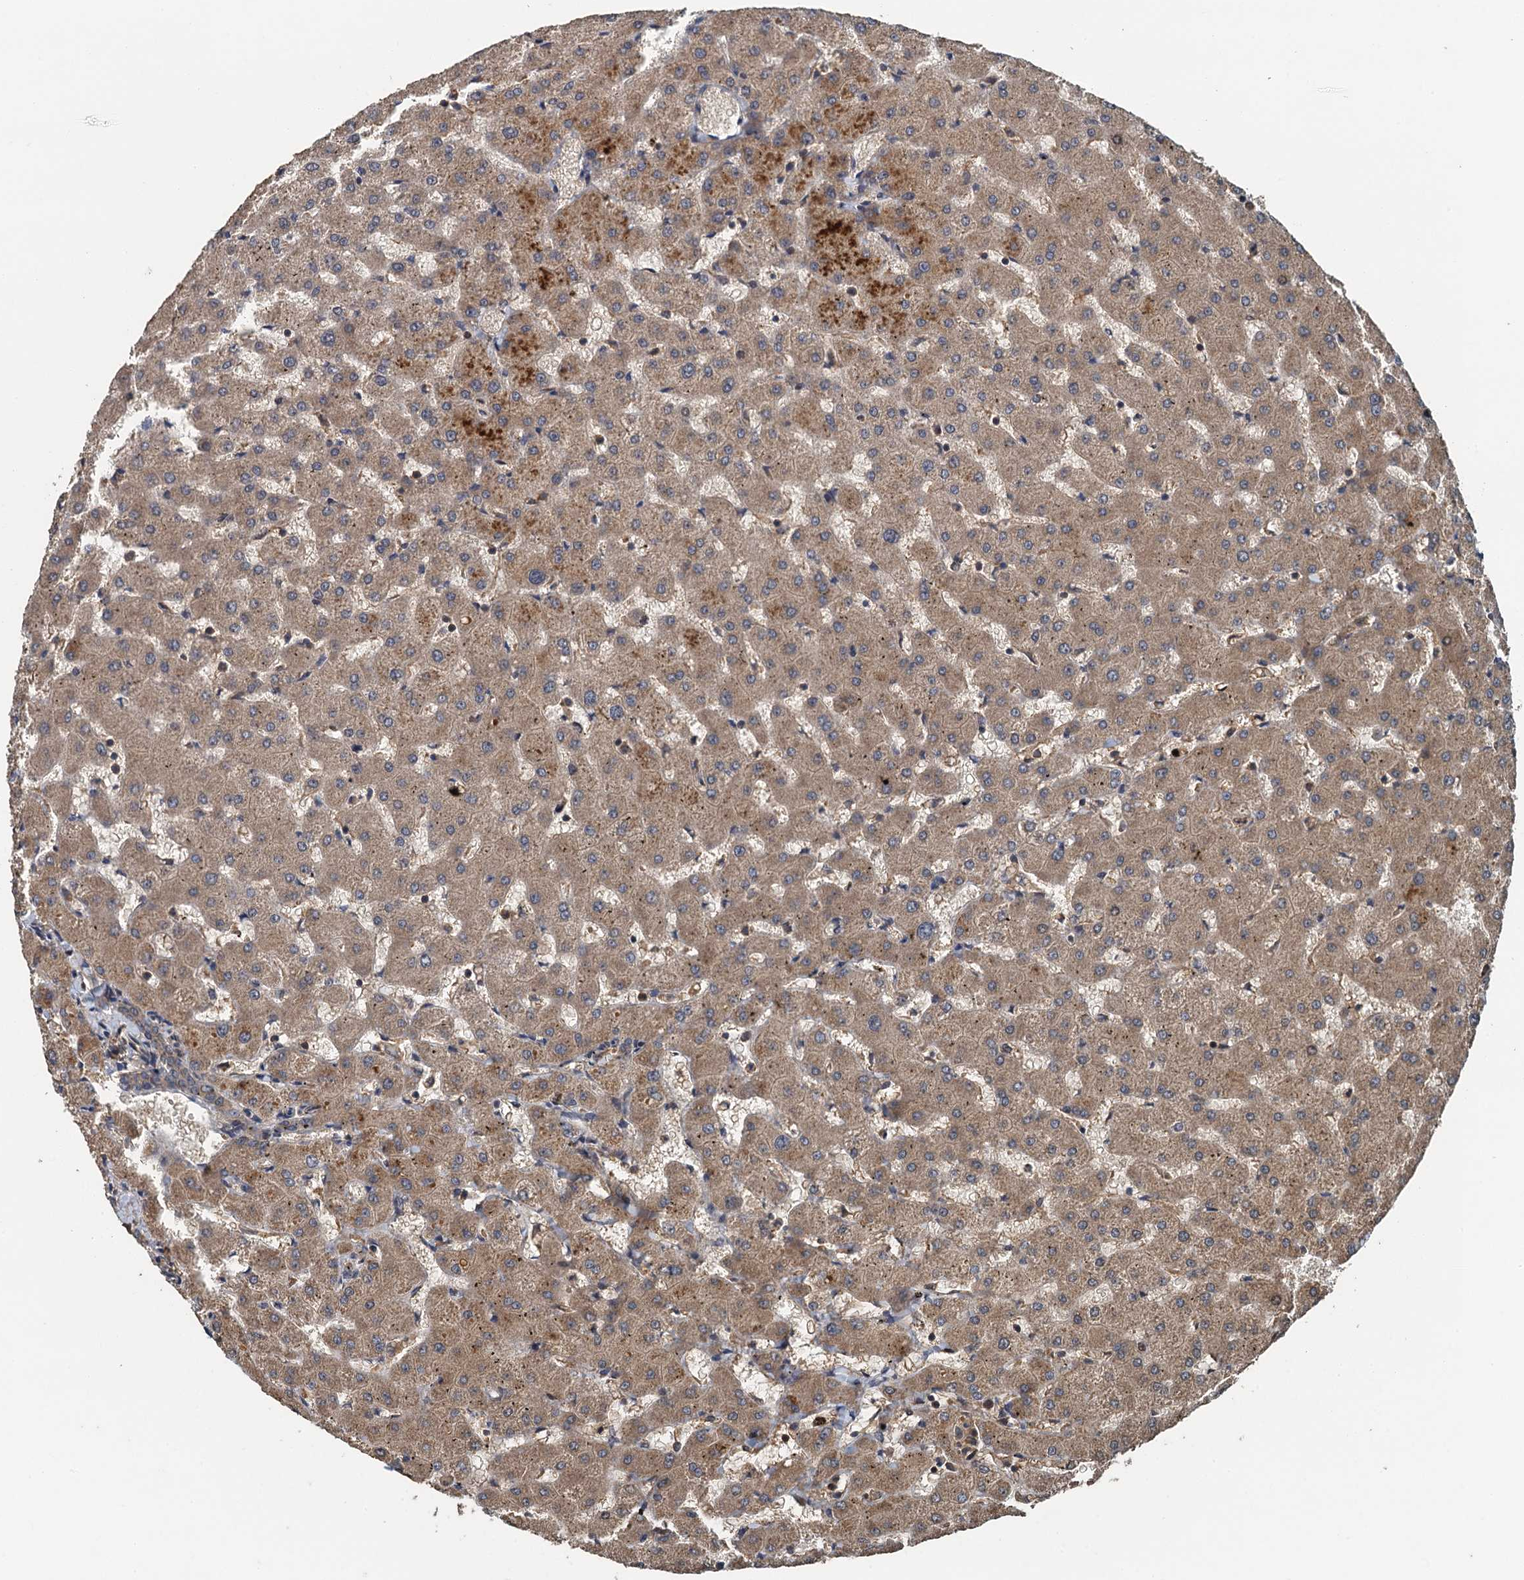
{"staining": {"intensity": "weak", "quantity": ">75%", "location": "cytoplasmic/membranous"}, "tissue": "liver", "cell_type": "Cholangiocytes", "image_type": "normal", "snomed": [{"axis": "morphology", "description": "Normal tissue, NOS"}, {"axis": "topography", "description": "Liver"}], "caption": "Brown immunohistochemical staining in normal human liver displays weak cytoplasmic/membranous positivity in about >75% of cholangiocytes.", "gene": "BORCS5", "patient": {"sex": "female", "age": 63}}